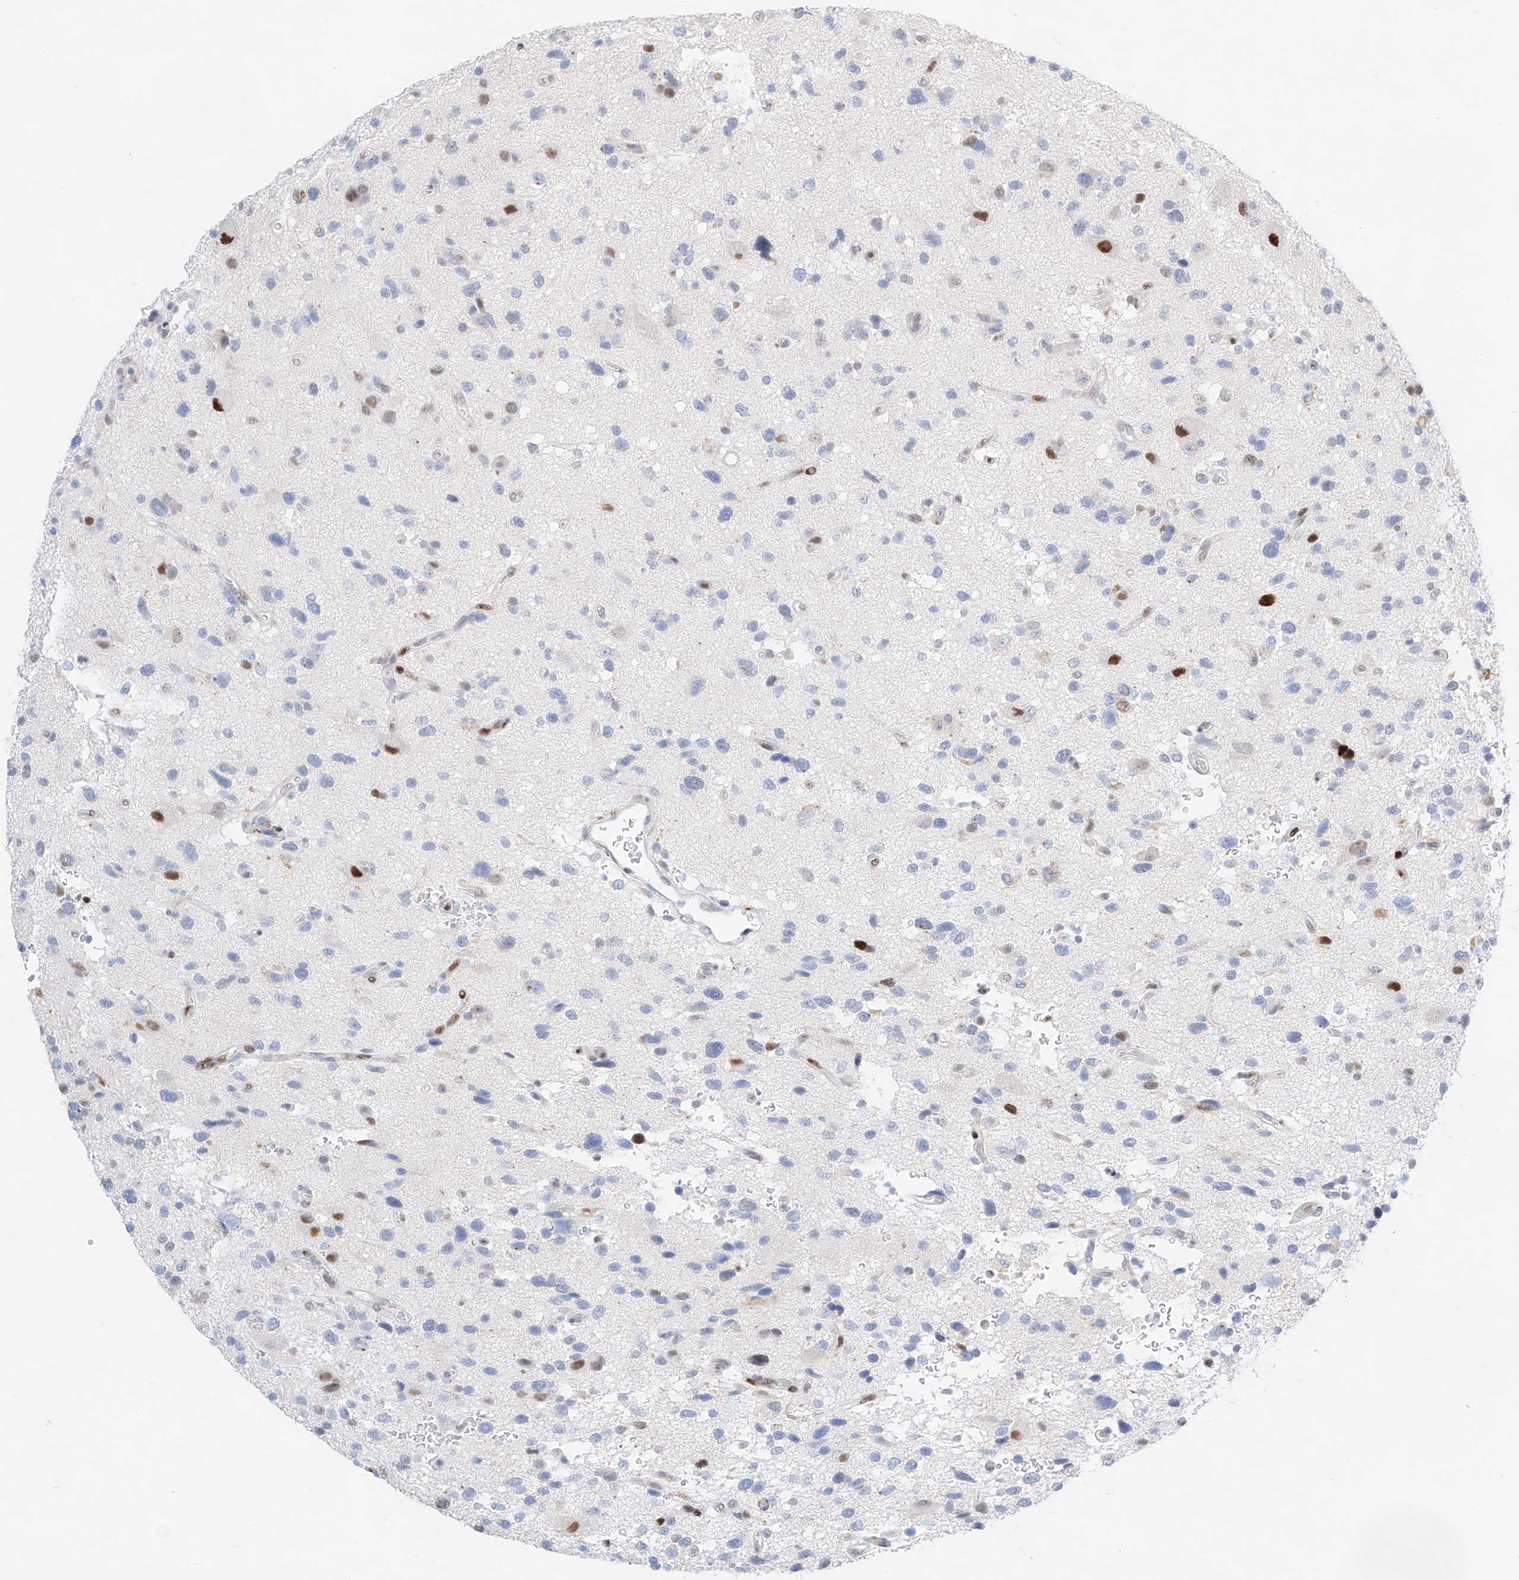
{"staining": {"intensity": "moderate", "quantity": "<25%", "location": "nuclear"}, "tissue": "glioma", "cell_type": "Tumor cells", "image_type": "cancer", "snomed": [{"axis": "morphology", "description": "Glioma, malignant, High grade"}, {"axis": "topography", "description": "Brain"}], "caption": "Glioma was stained to show a protein in brown. There is low levels of moderate nuclear expression in about <25% of tumor cells.", "gene": "NT5C3B", "patient": {"sex": "male", "age": 33}}